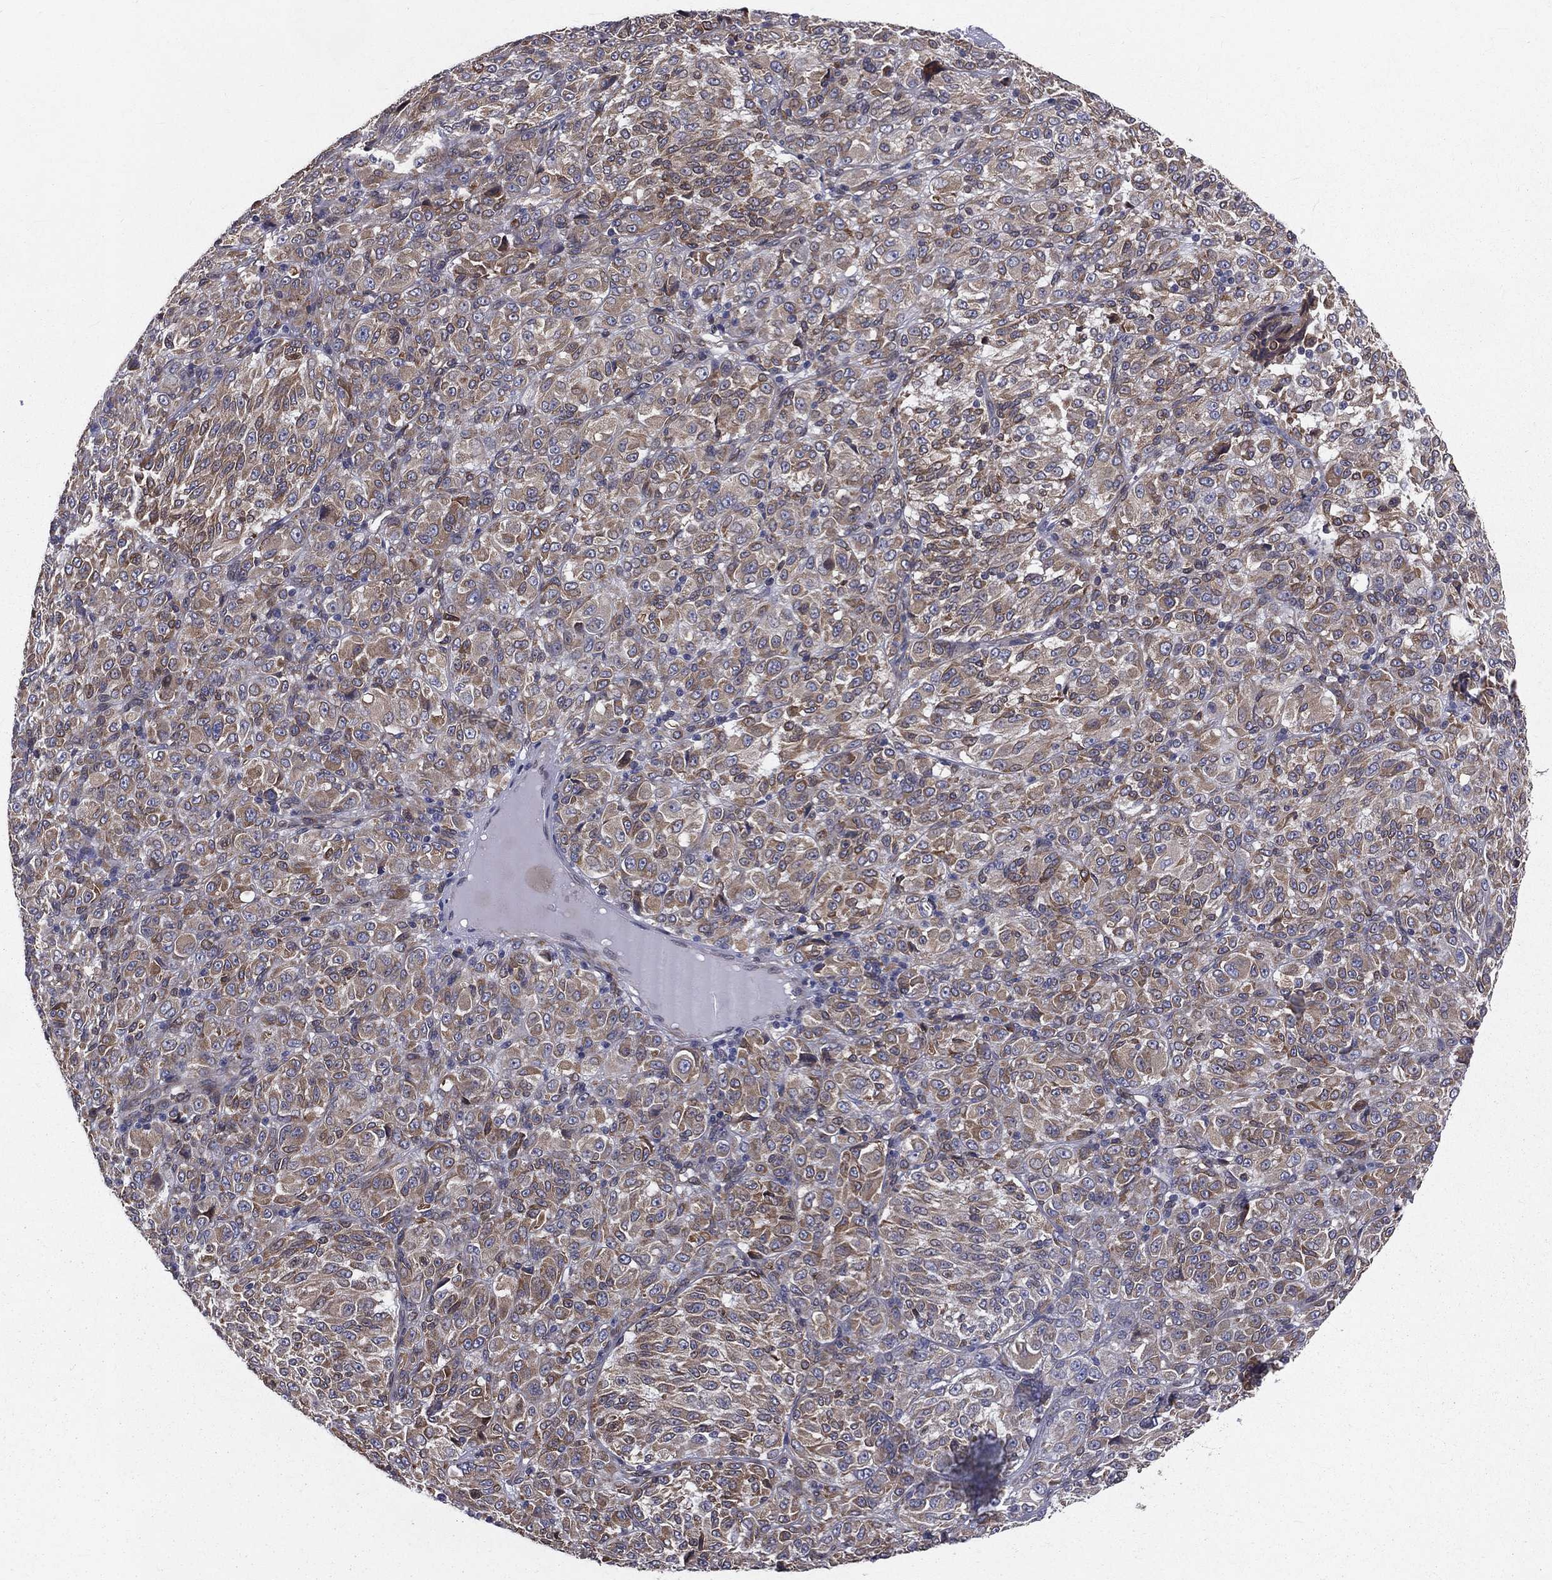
{"staining": {"intensity": "weak", "quantity": ">75%", "location": "cytoplasmic/membranous"}, "tissue": "melanoma", "cell_type": "Tumor cells", "image_type": "cancer", "snomed": [{"axis": "morphology", "description": "Malignant melanoma, Metastatic site"}, {"axis": "topography", "description": "Brain"}], "caption": "Human malignant melanoma (metastatic site) stained with a brown dye shows weak cytoplasmic/membranous positive positivity in about >75% of tumor cells.", "gene": "PGRMC1", "patient": {"sex": "female", "age": 56}}